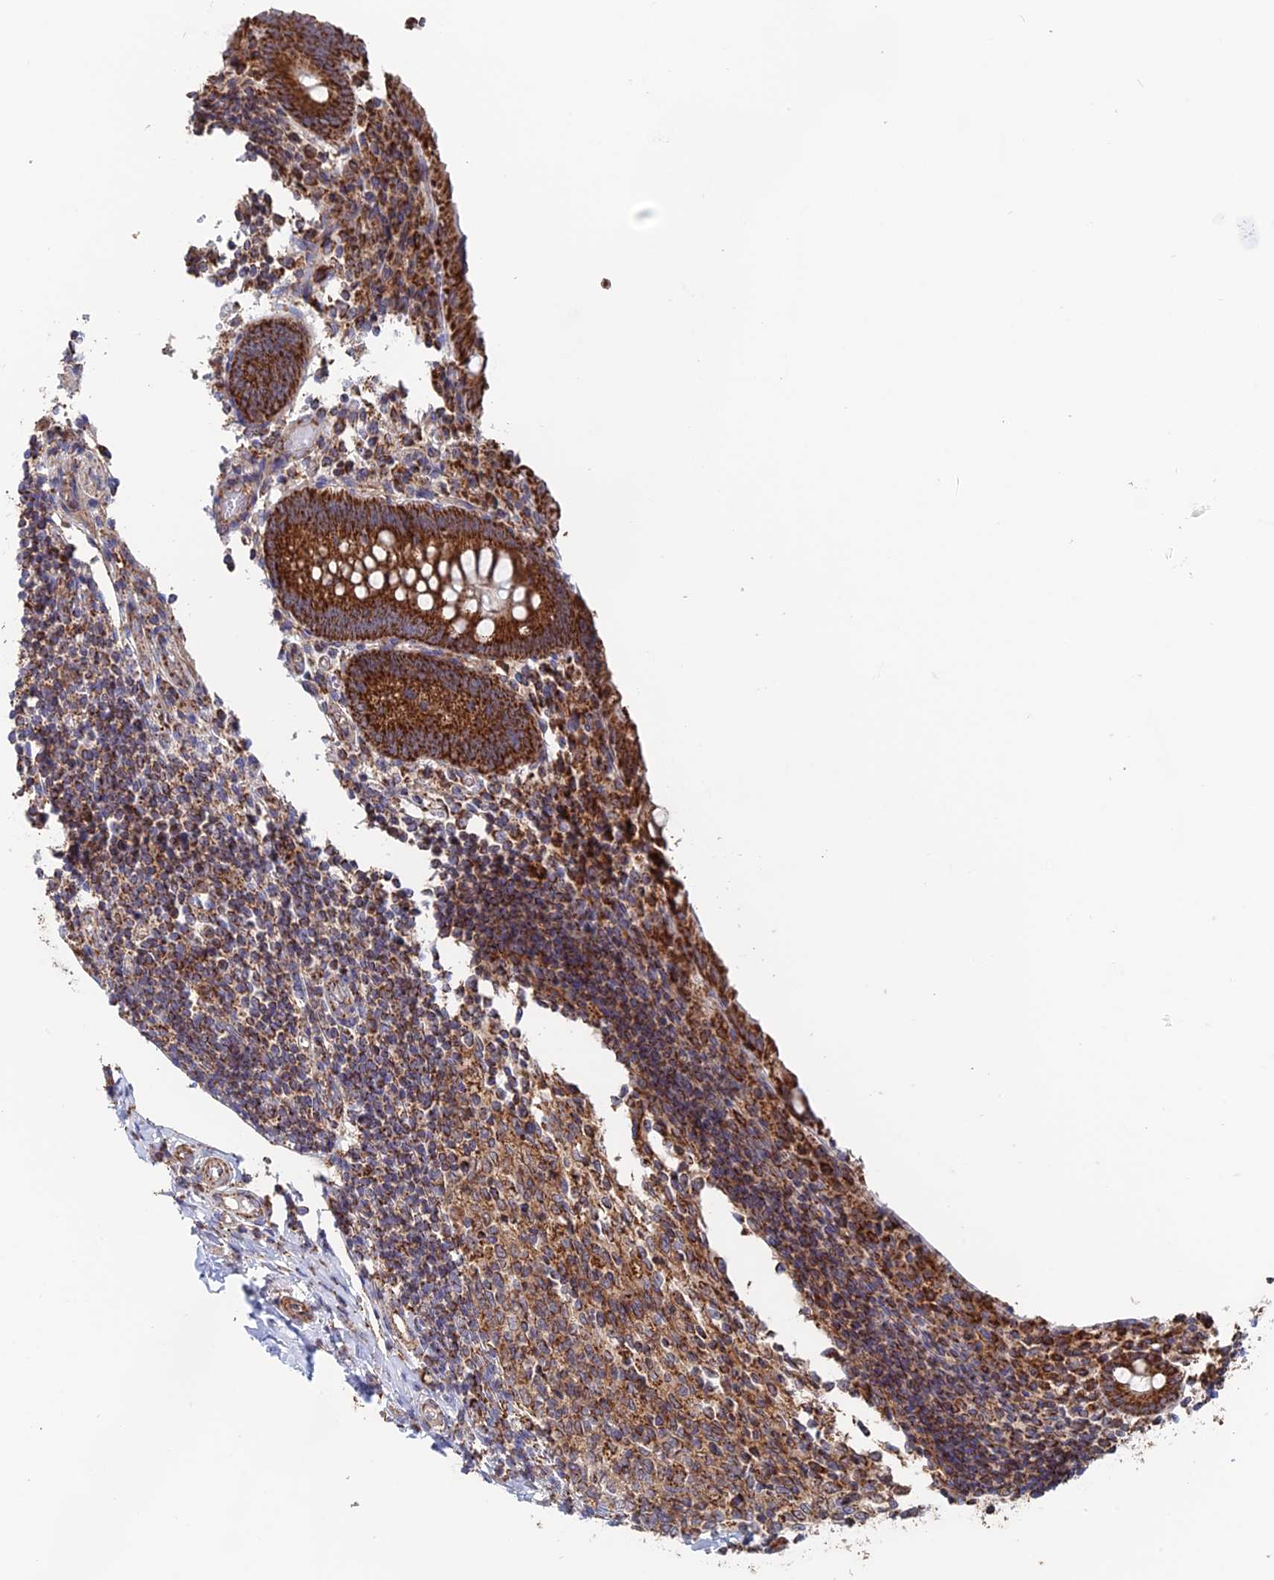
{"staining": {"intensity": "strong", "quantity": ">75%", "location": "cytoplasmic/membranous"}, "tissue": "appendix", "cell_type": "Glandular cells", "image_type": "normal", "snomed": [{"axis": "morphology", "description": "Normal tissue, NOS"}, {"axis": "topography", "description": "Appendix"}], "caption": "IHC of unremarkable appendix displays high levels of strong cytoplasmic/membranous expression in approximately >75% of glandular cells.", "gene": "DTYMK", "patient": {"sex": "female", "age": 17}}